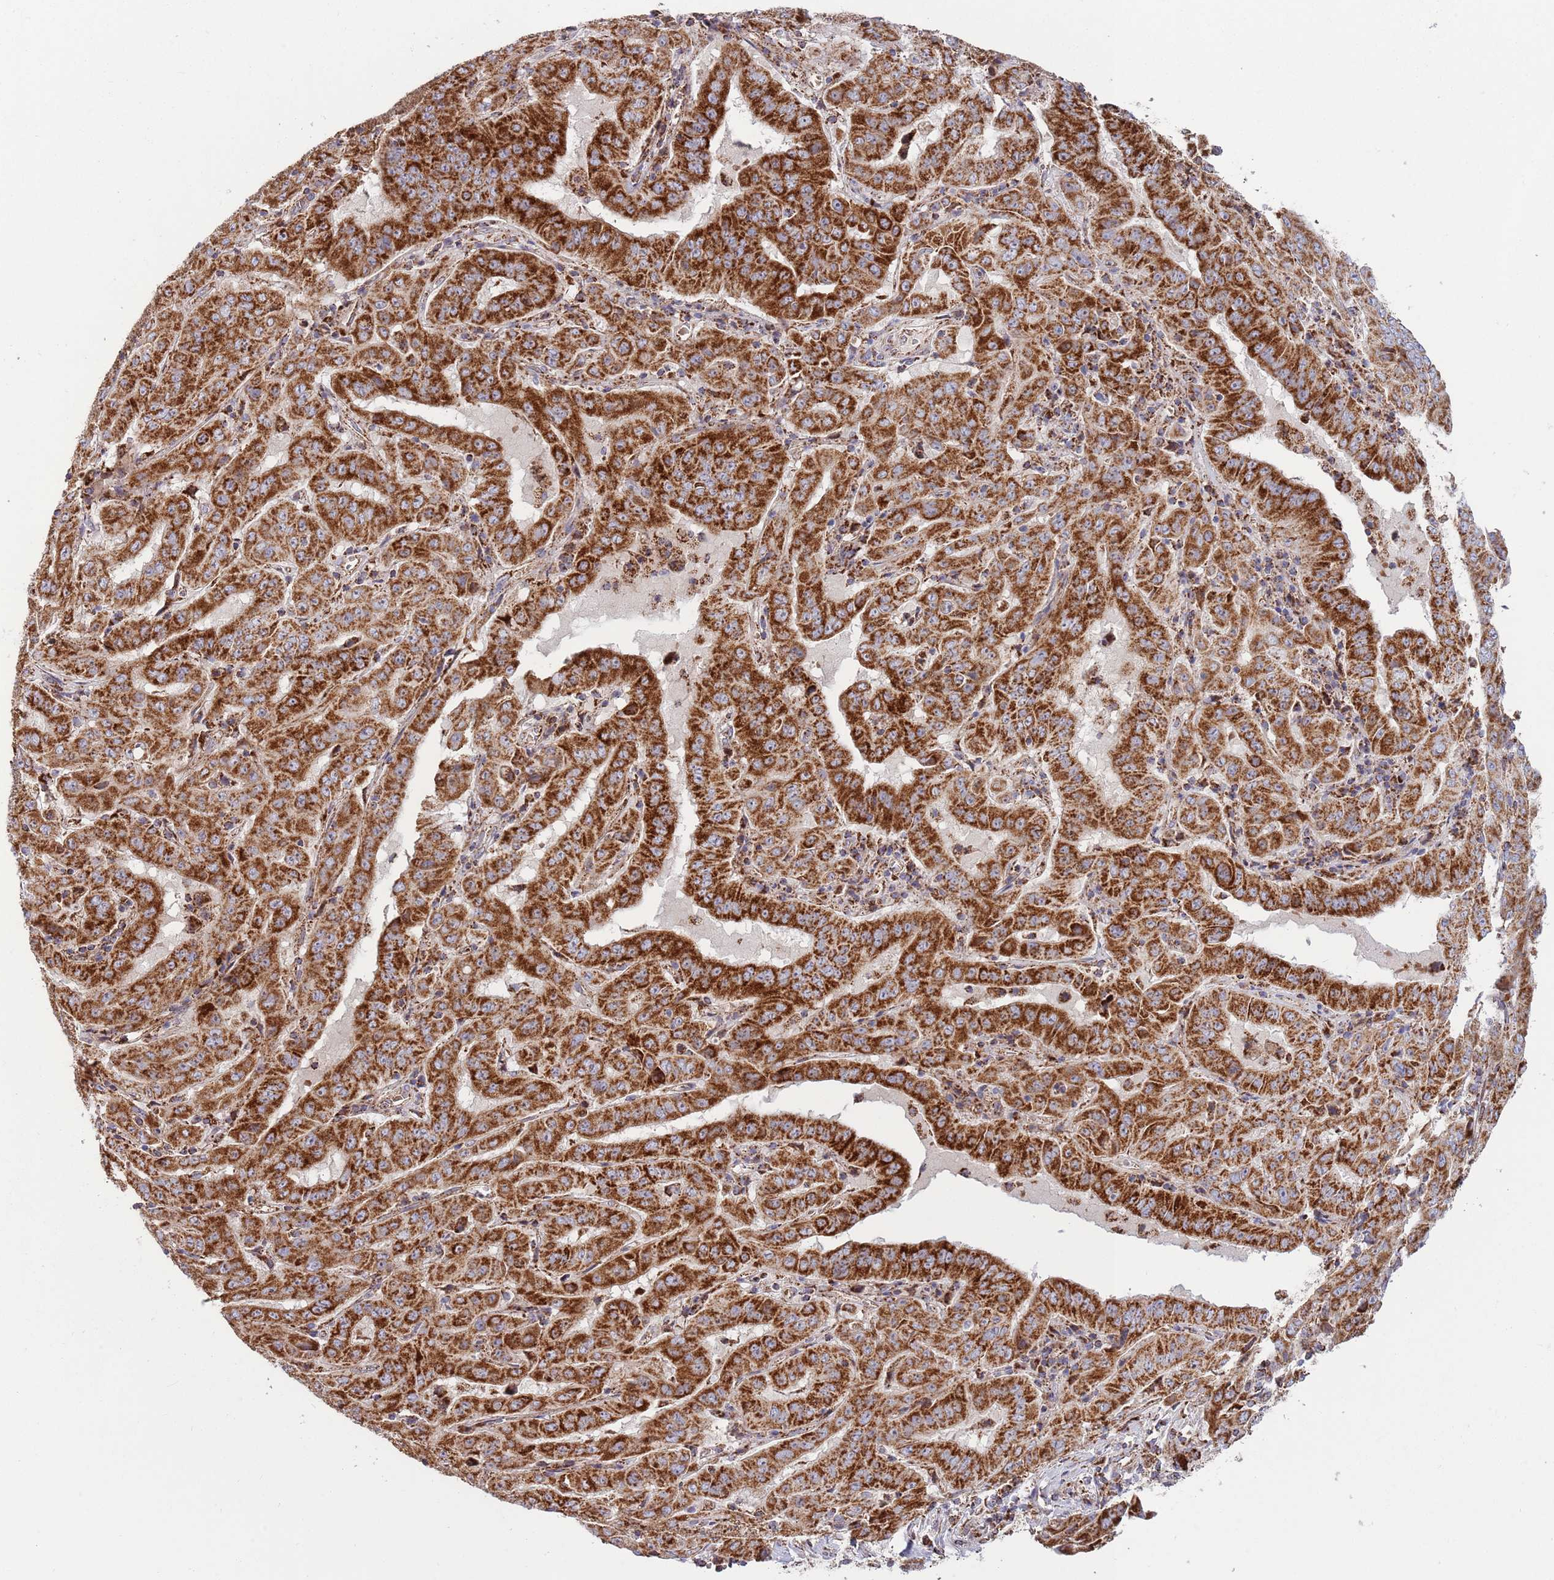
{"staining": {"intensity": "strong", "quantity": ">75%", "location": "cytoplasmic/membranous"}, "tissue": "pancreatic cancer", "cell_type": "Tumor cells", "image_type": "cancer", "snomed": [{"axis": "morphology", "description": "Adenocarcinoma, NOS"}, {"axis": "topography", "description": "Pancreas"}], "caption": "There is high levels of strong cytoplasmic/membranous staining in tumor cells of pancreatic cancer, as demonstrated by immunohistochemical staining (brown color).", "gene": "ATP5PD", "patient": {"sex": "male", "age": 63}}